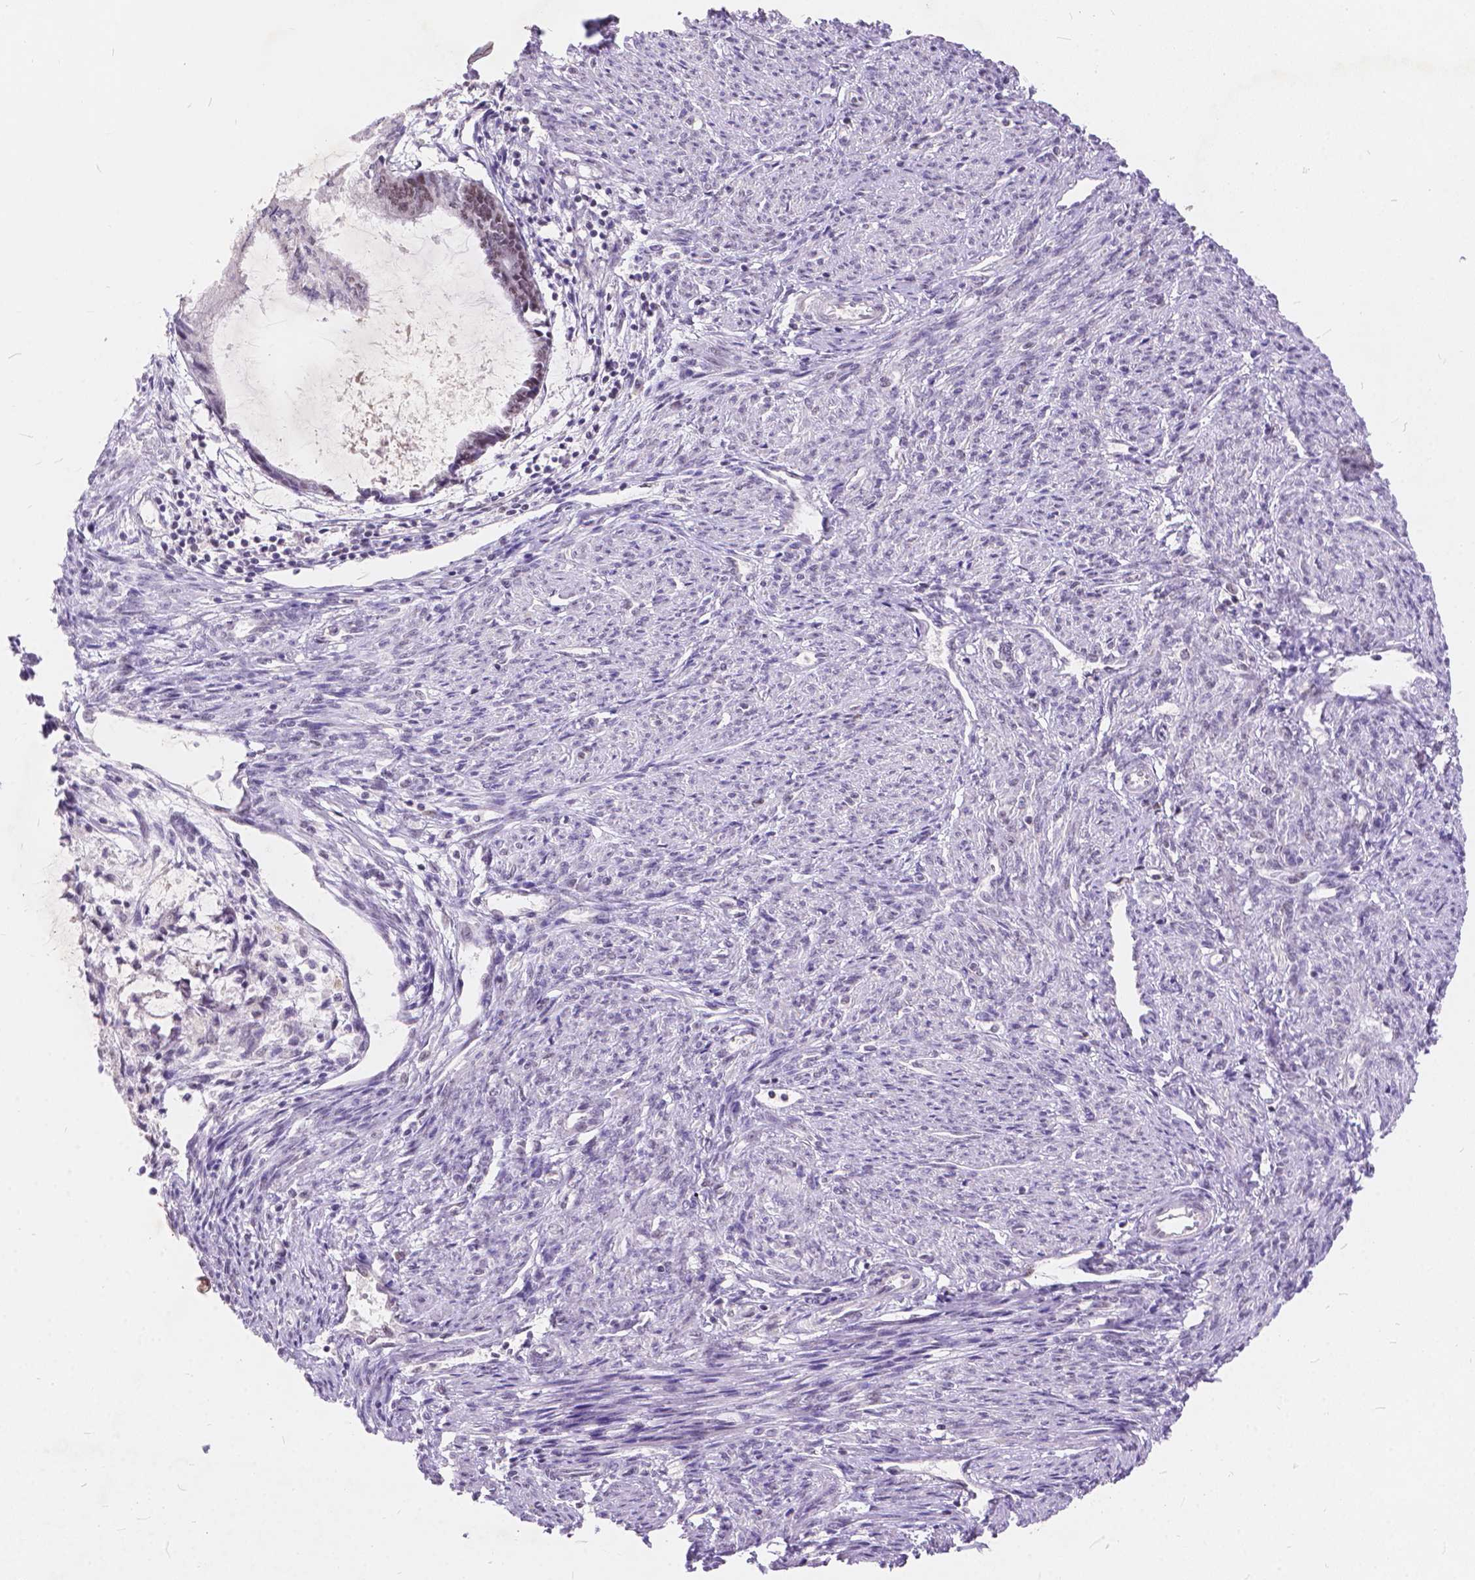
{"staining": {"intensity": "weak", "quantity": "25%-75%", "location": "nuclear"}, "tissue": "endometrial cancer", "cell_type": "Tumor cells", "image_type": "cancer", "snomed": [{"axis": "morphology", "description": "Adenocarcinoma, NOS"}, {"axis": "topography", "description": "Endometrium"}], "caption": "Protein staining of endometrial cancer tissue displays weak nuclear expression in about 25%-75% of tumor cells. Immunohistochemistry (ihc) stains the protein of interest in brown and the nuclei are stained blue.", "gene": "FAM53A", "patient": {"sex": "female", "age": 86}}